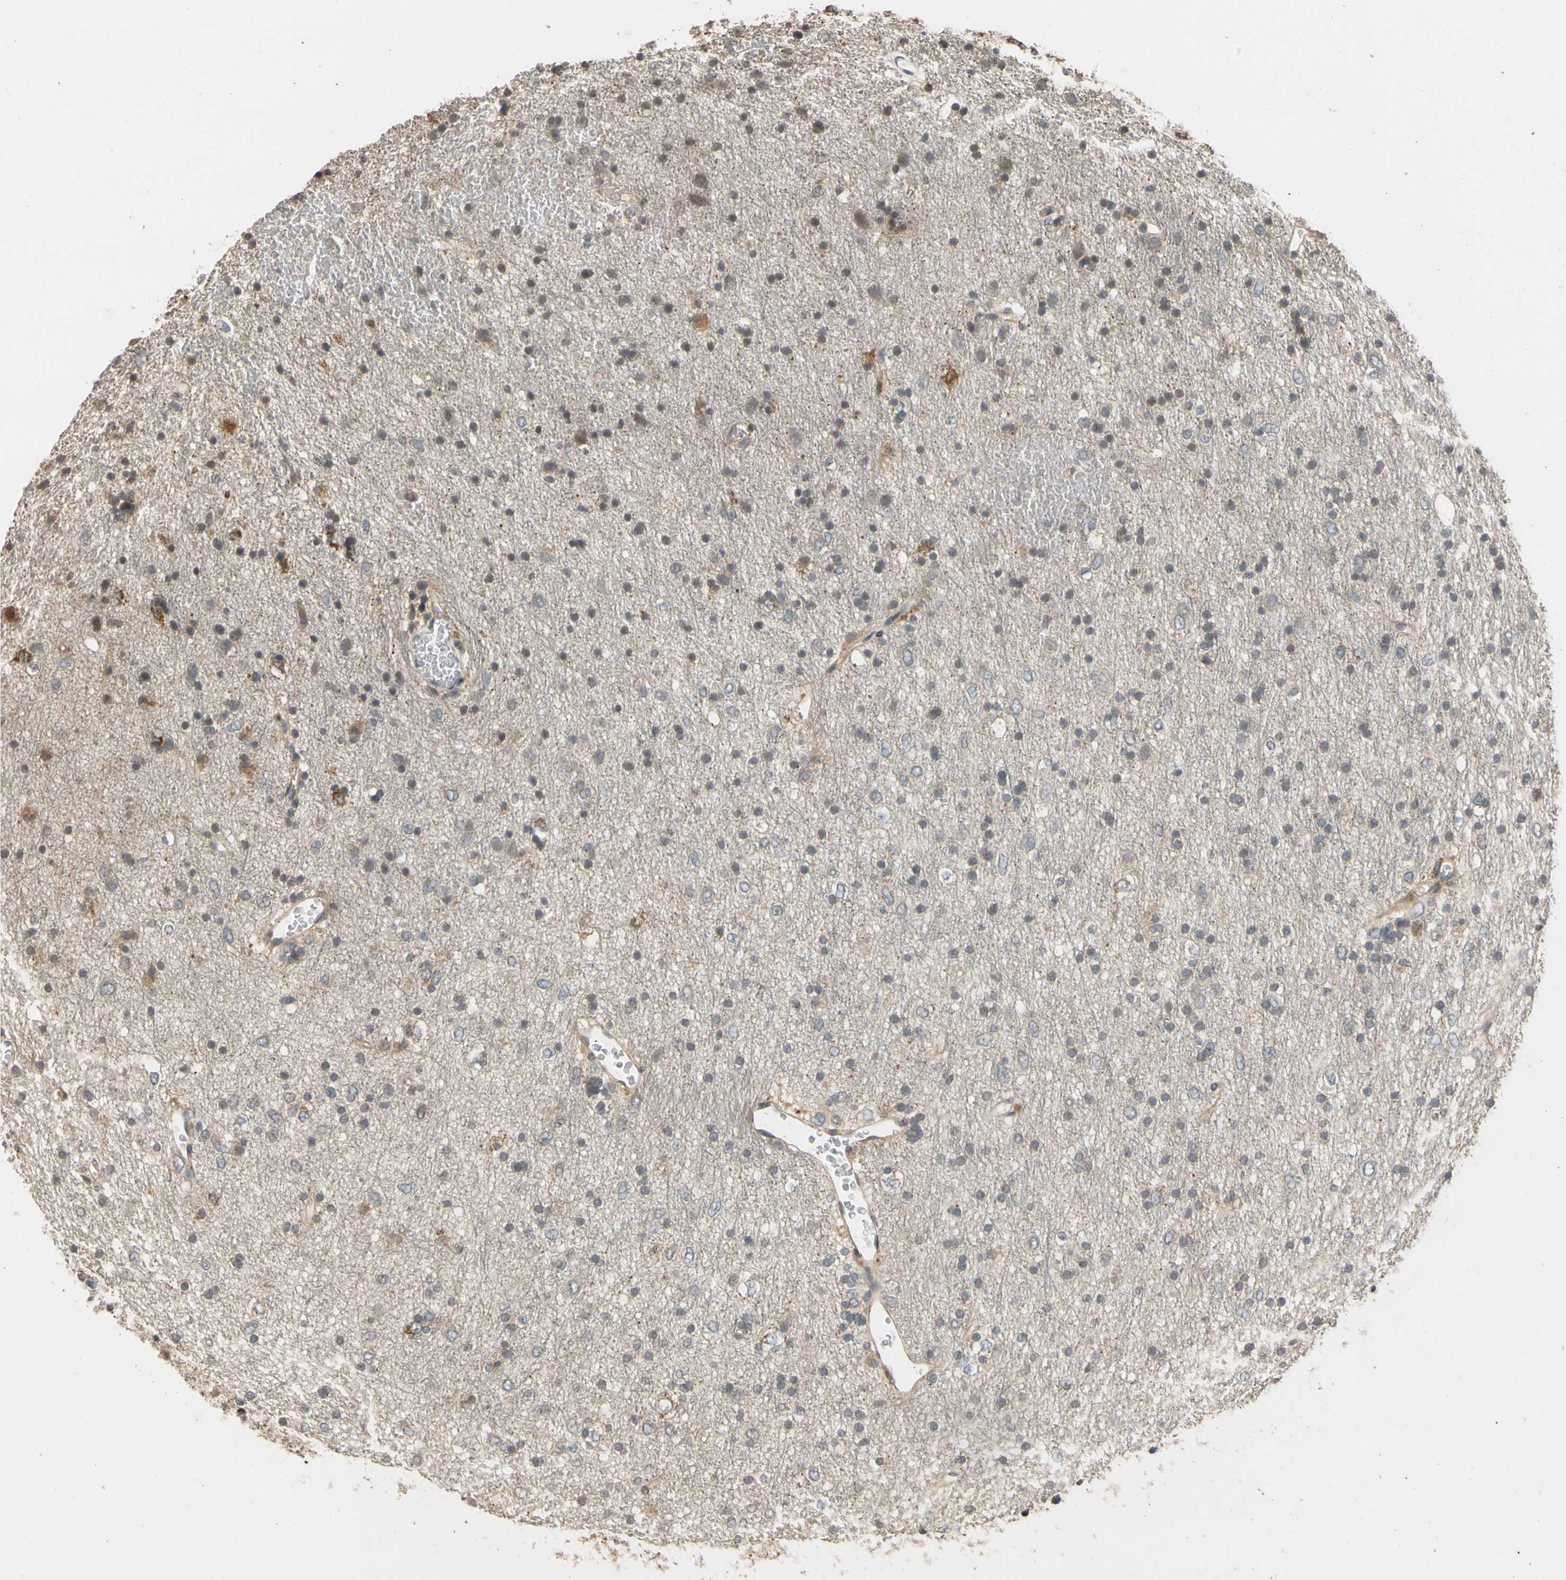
{"staining": {"intensity": "negative", "quantity": "none", "location": "none"}, "tissue": "glioma", "cell_type": "Tumor cells", "image_type": "cancer", "snomed": [{"axis": "morphology", "description": "Glioma, malignant, Low grade"}, {"axis": "topography", "description": "Brain"}], "caption": "DAB immunohistochemical staining of glioma reveals no significant positivity in tumor cells.", "gene": "ATP2C1", "patient": {"sex": "male", "age": 77}}